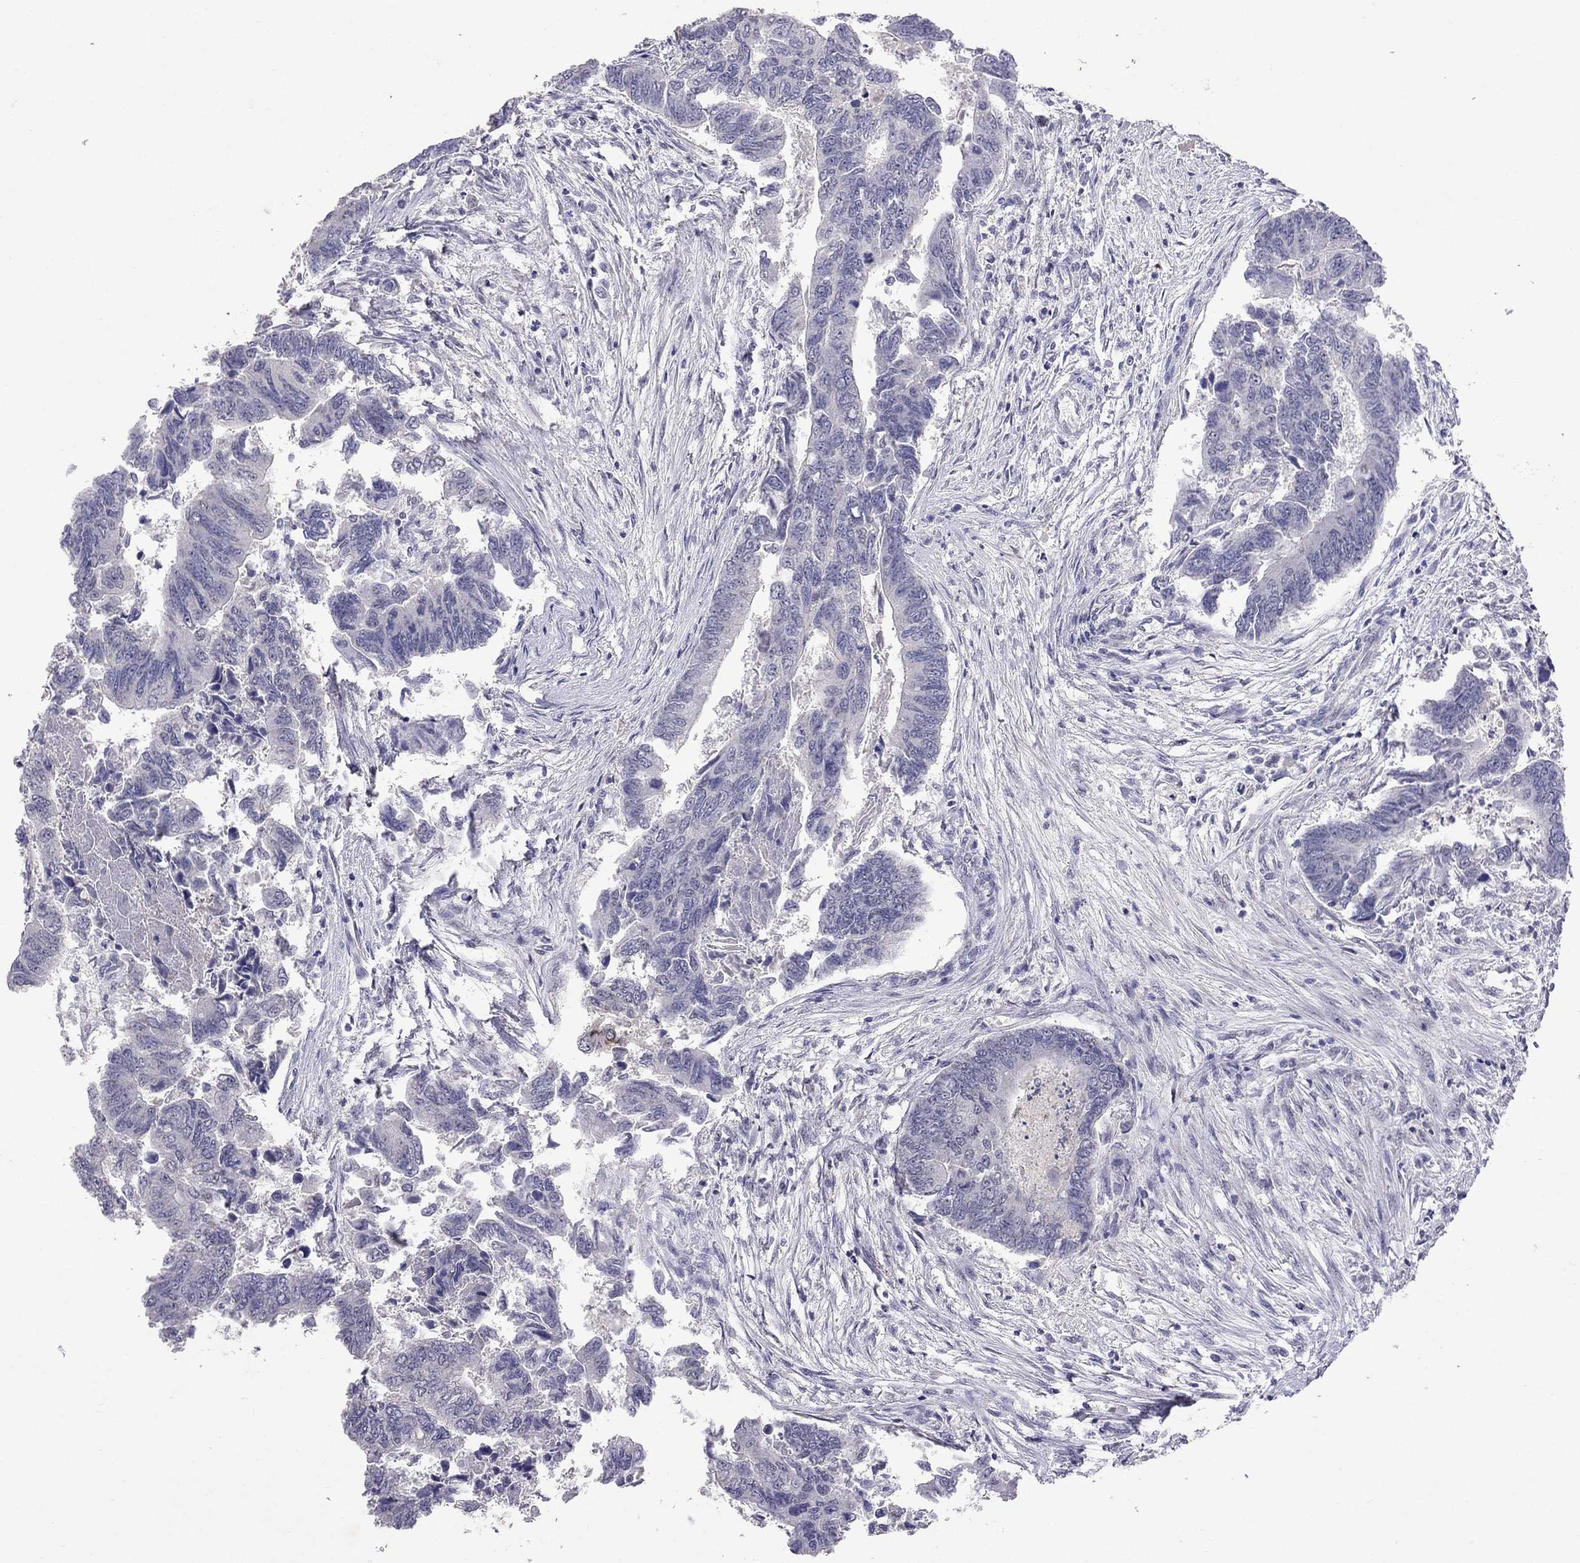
{"staining": {"intensity": "negative", "quantity": "none", "location": "none"}, "tissue": "colorectal cancer", "cell_type": "Tumor cells", "image_type": "cancer", "snomed": [{"axis": "morphology", "description": "Adenocarcinoma, NOS"}, {"axis": "topography", "description": "Colon"}], "caption": "IHC image of neoplastic tissue: human colorectal cancer stained with DAB (3,3'-diaminobenzidine) displays no significant protein staining in tumor cells.", "gene": "FST", "patient": {"sex": "female", "age": 65}}